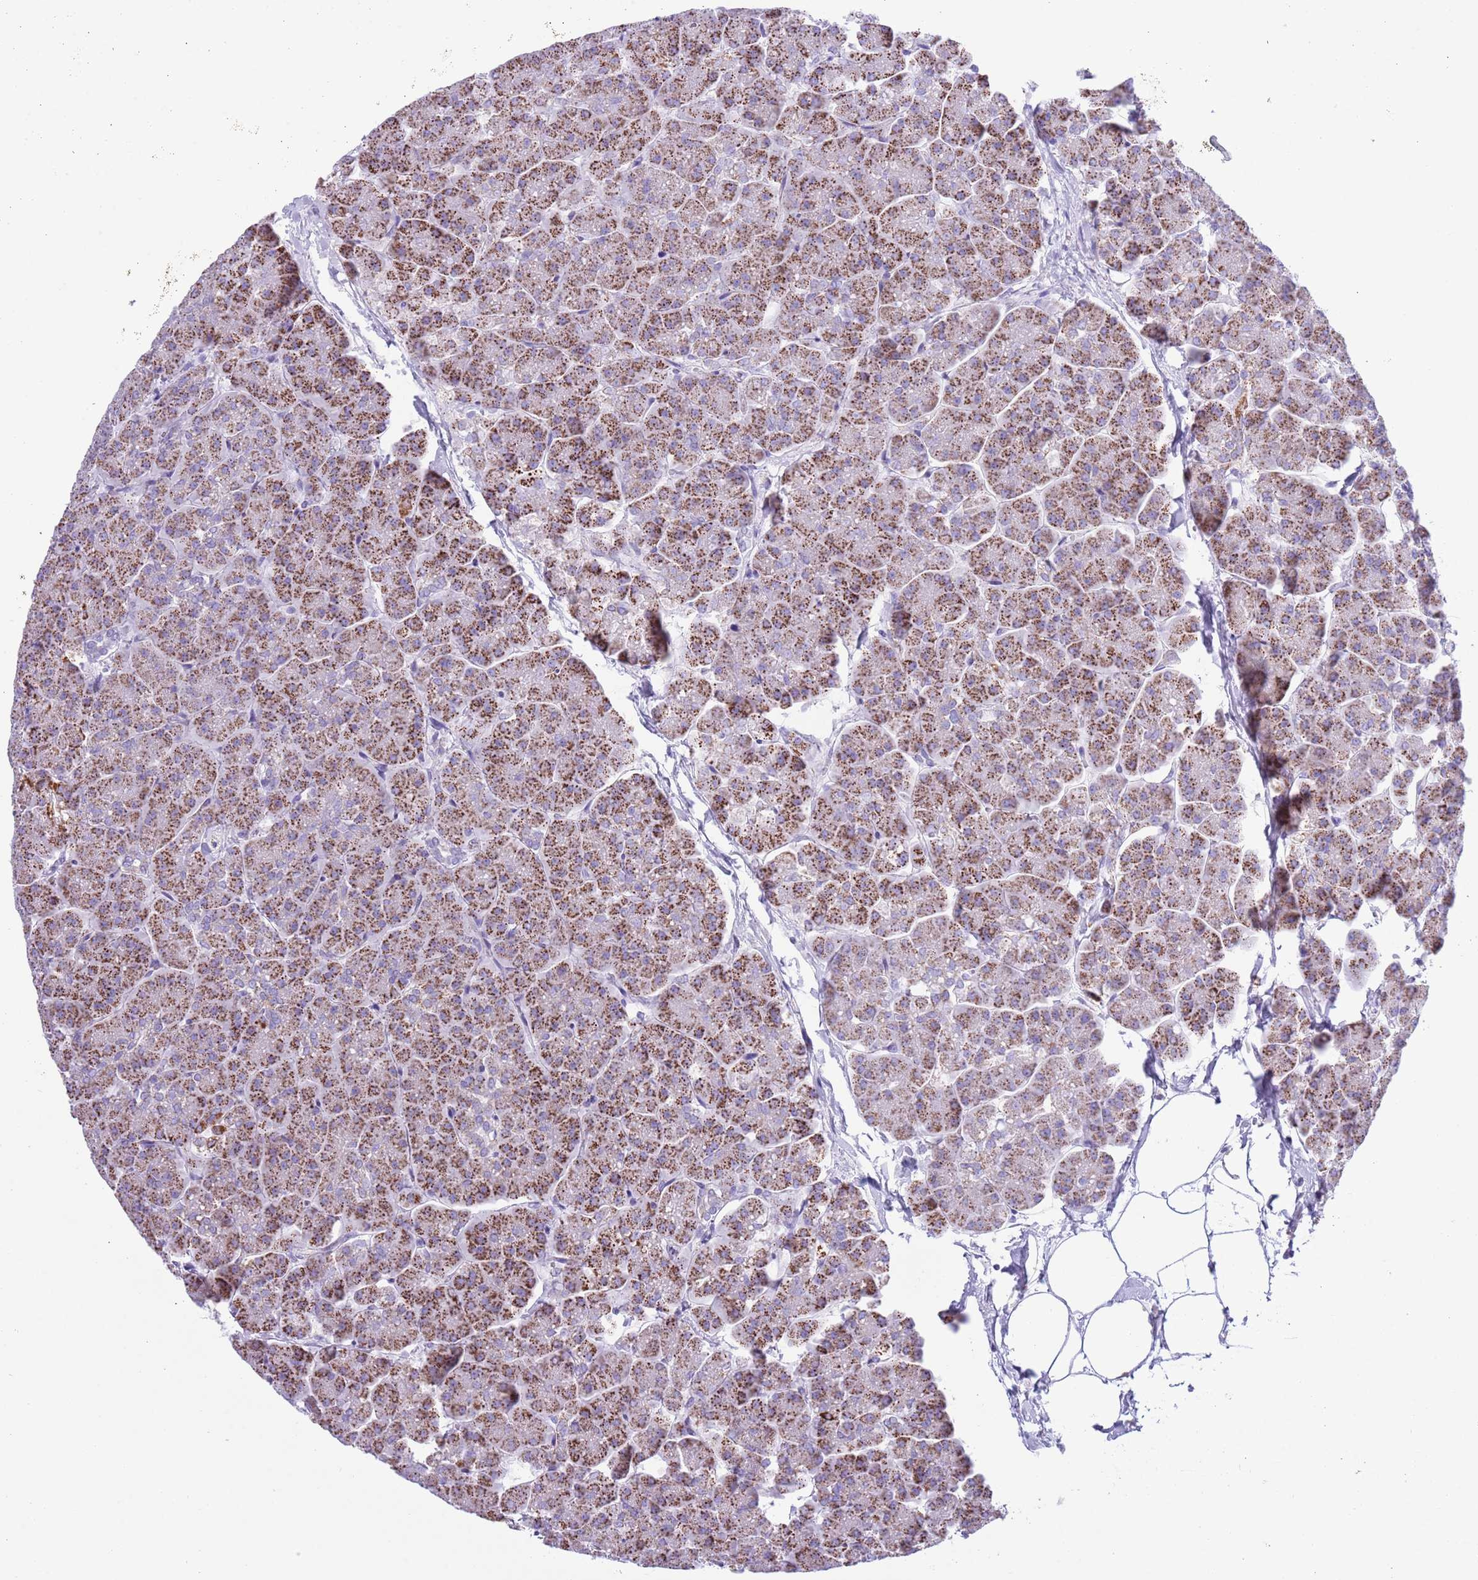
{"staining": {"intensity": "moderate", "quantity": ">75%", "location": "cytoplasmic/membranous"}, "tissue": "pancreas", "cell_type": "Exocrine glandular cells", "image_type": "normal", "snomed": [{"axis": "morphology", "description": "Normal tissue, NOS"}, {"axis": "topography", "description": "Pancreas"}, {"axis": "topography", "description": "Peripheral nerve tissue"}], "caption": "Immunohistochemistry (DAB) staining of benign pancreas displays moderate cytoplasmic/membranous protein expression in approximately >75% of exocrine glandular cells.", "gene": "MOCOS", "patient": {"sex": "male", "age": 54}}